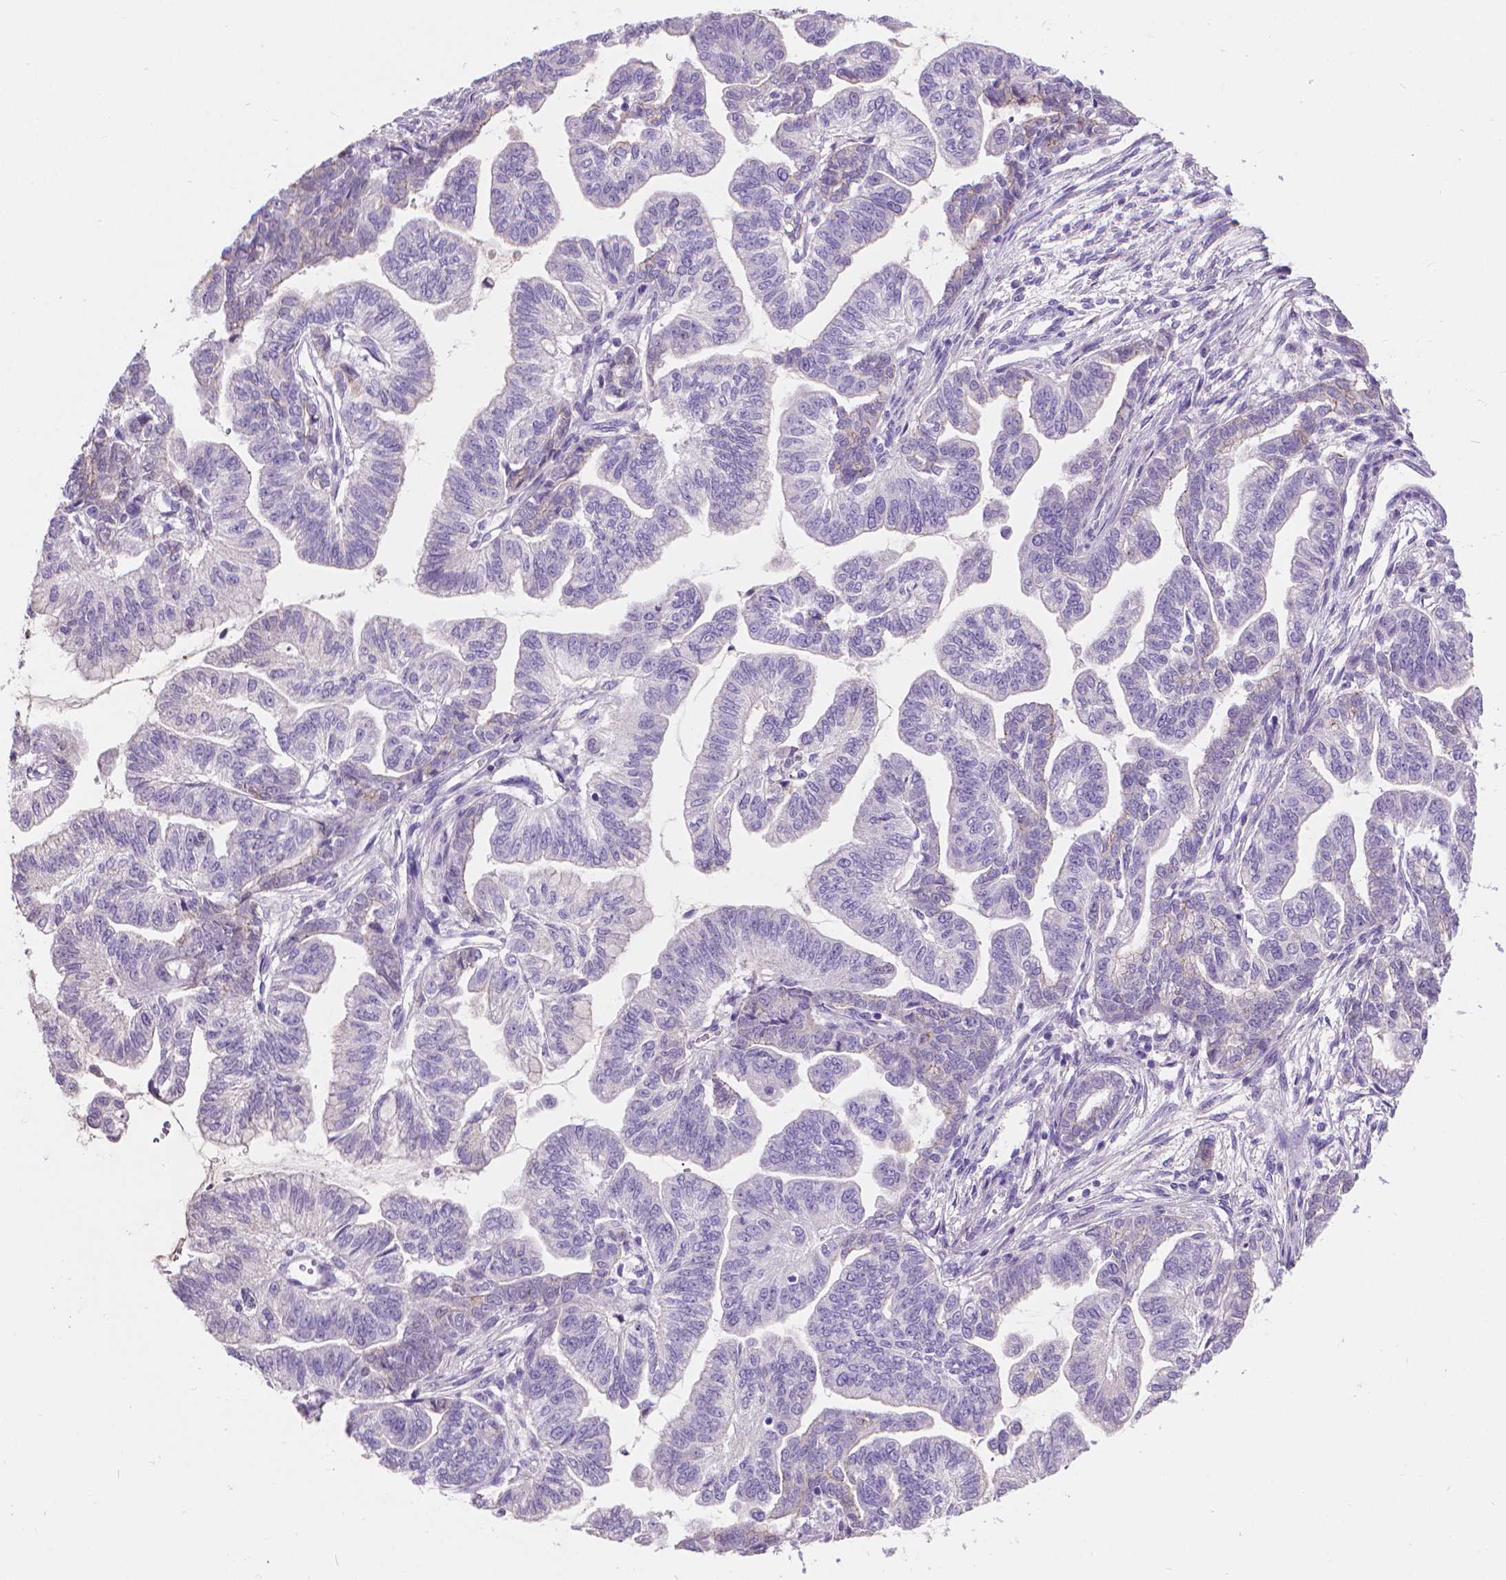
{"staining": {"intensity": "negative", "quantity": "none", "location": "none"}, "tissue": "stomach cancer", "cell_type": "Tumor cells", "image_type": "cancer", "snomed": [{"axis": "morphology", "description": "Adenocarcinoma, NOS"}, {"axis": "topography", "description": "Stomach"}], "caption": "IHC histopathology image of neoplastic tissue: stomach adenocarcinoma stained with DAB (3,3'-diaminobenzidine) displays no significant protein positivity in tumor cells.", "gene": "CABCOCO1", "patient": {"sex": "male", "age": 83}}